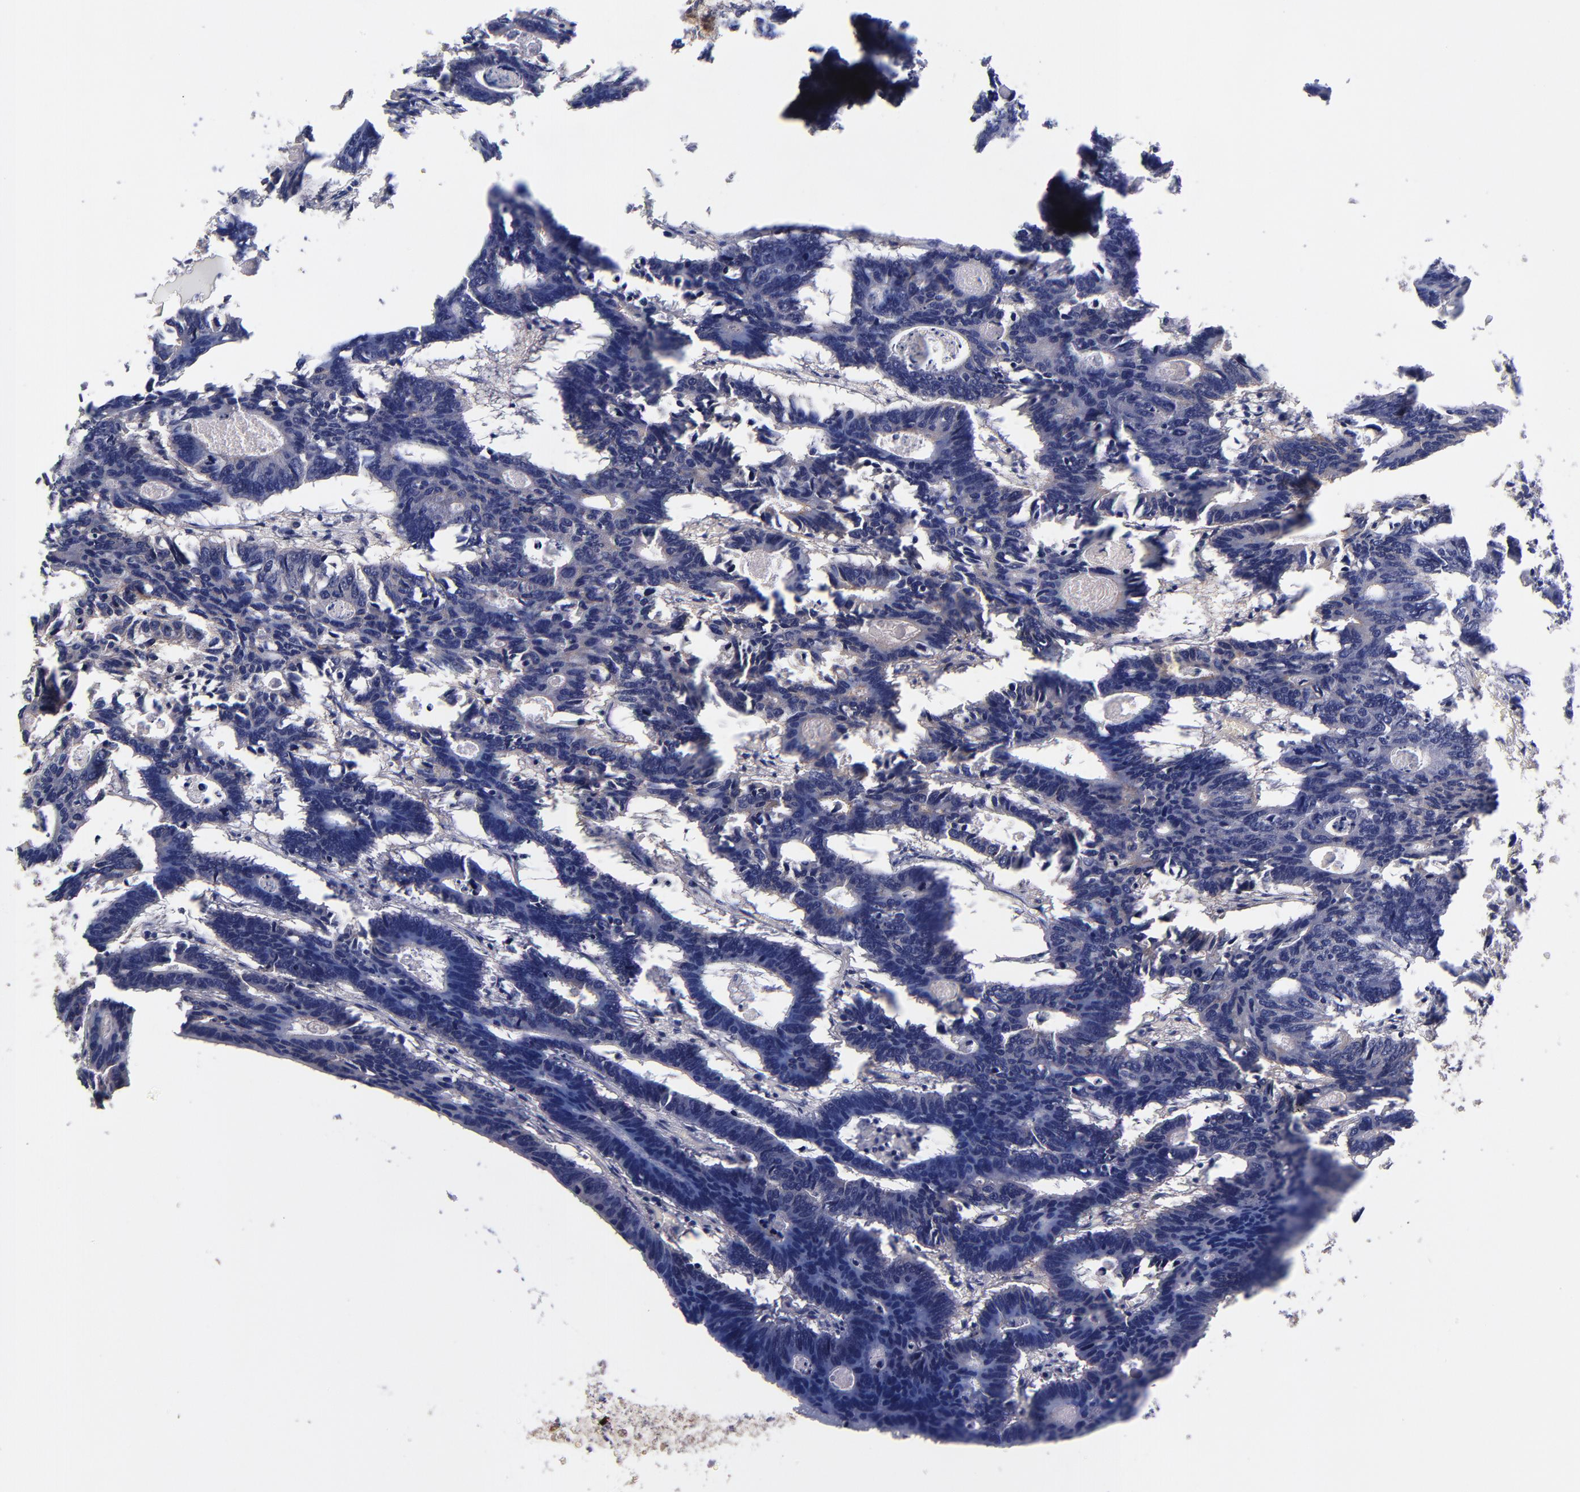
{"staining": {"intensity": "negative", "quantity": "none", "location": "none"}, "tissue": "colorectal cancer", "cell_type": "Tumor cells", "image_type": "cancer", "snomed": [{"axis": "morphology", "description": "Adenocarcinoma, NOS"}, {"axis": "topography", "description": "Colon"}], "caption": "This is a image of IHC staining of colorectal cancer (adenocarcinoma), which shows no expression in tumor cells.", "gene": "PLSCR4", "patient": {"sex": "female", "age": 55}}